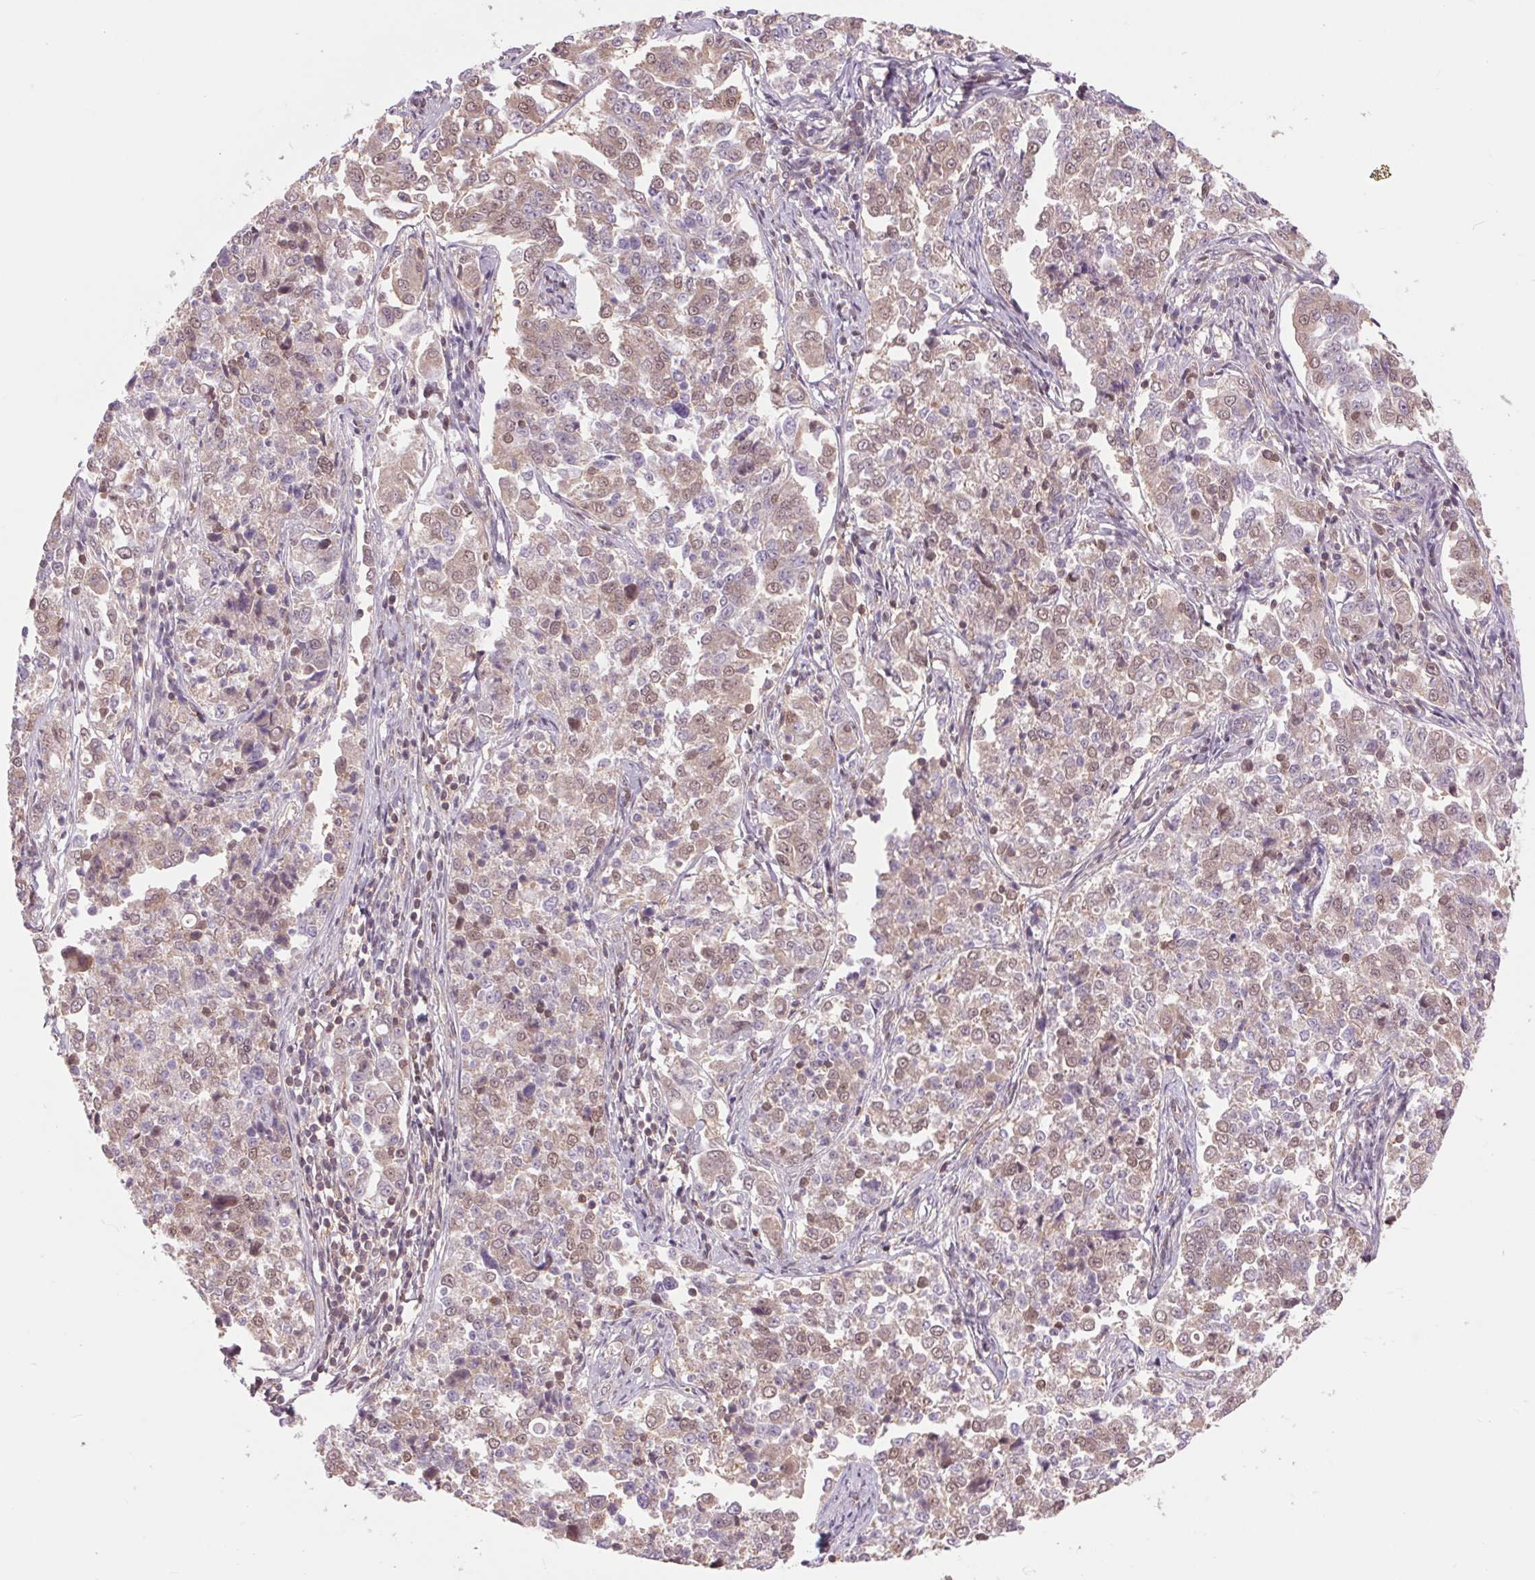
{"staining": {"intensity": "weak", "quantity": "25%-75%", "location": "cytoplasmic/membranous,nuclear"}, "tissue": "endometrial cancer", "cell_type": "Tumor cells", "image_type": "cancer", "snomed": [{"axis": "morphology", "description": "Adenocarcinoma, NOS"}, {"axis": "topography", "description": "Endometrium"}], "caption": "About 25%-75% of tumor cells in human endometrial cancer show weak cytoplasmic/membranous and nuclear protein expression as visualized by brown immunohistochemical staining.", "gene": "SH3RF2", "patient": {"sex": "female", "age": 43}}